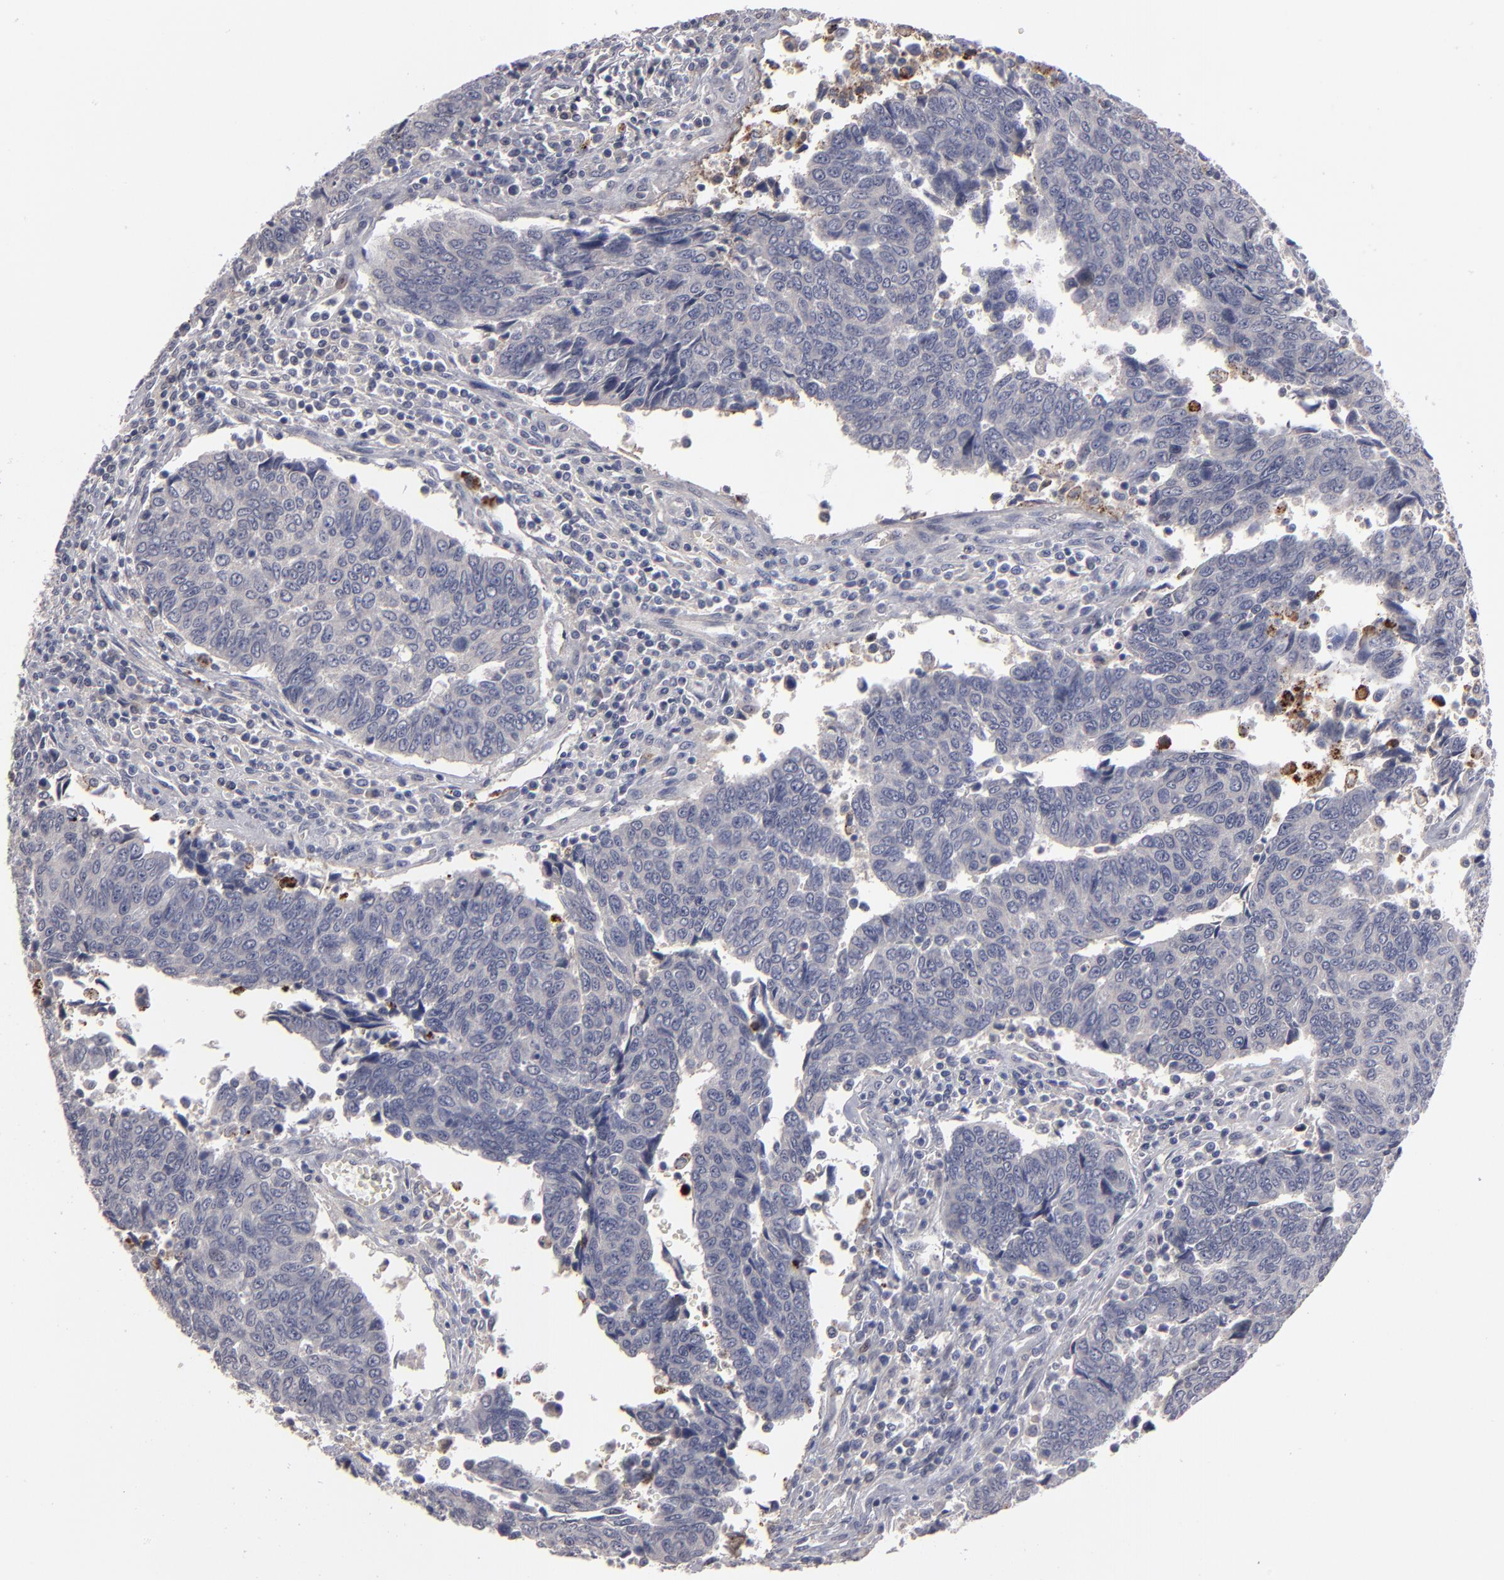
{"staining": {"intensity": "negative", "quantity": "none", "location": "none"}, "tissue": "urothelial cancer", "cell_type": "Tumor cells", "image_type": "cancer", "snomed": [{"axis": "morphology", "description": "Urothelial carcinoma, High grade"}, {"axis": "topography", "description": "Urinary bladder"}], "caption": "Immunohistochemistry (IHC) micrograph of high-grade urothelial carcinoma stained for a protein (brown), which reveals no positivity in tumor cells. (Stains: DAB (3,3'-diaminobenzidine) immunohistochemistry (IHC) with hematoxylin counter stain, Microscopy: brightfield microscopy at high magnification).", "gene": "GPM6B", "patient": {"sex": "male", "age": 86}}